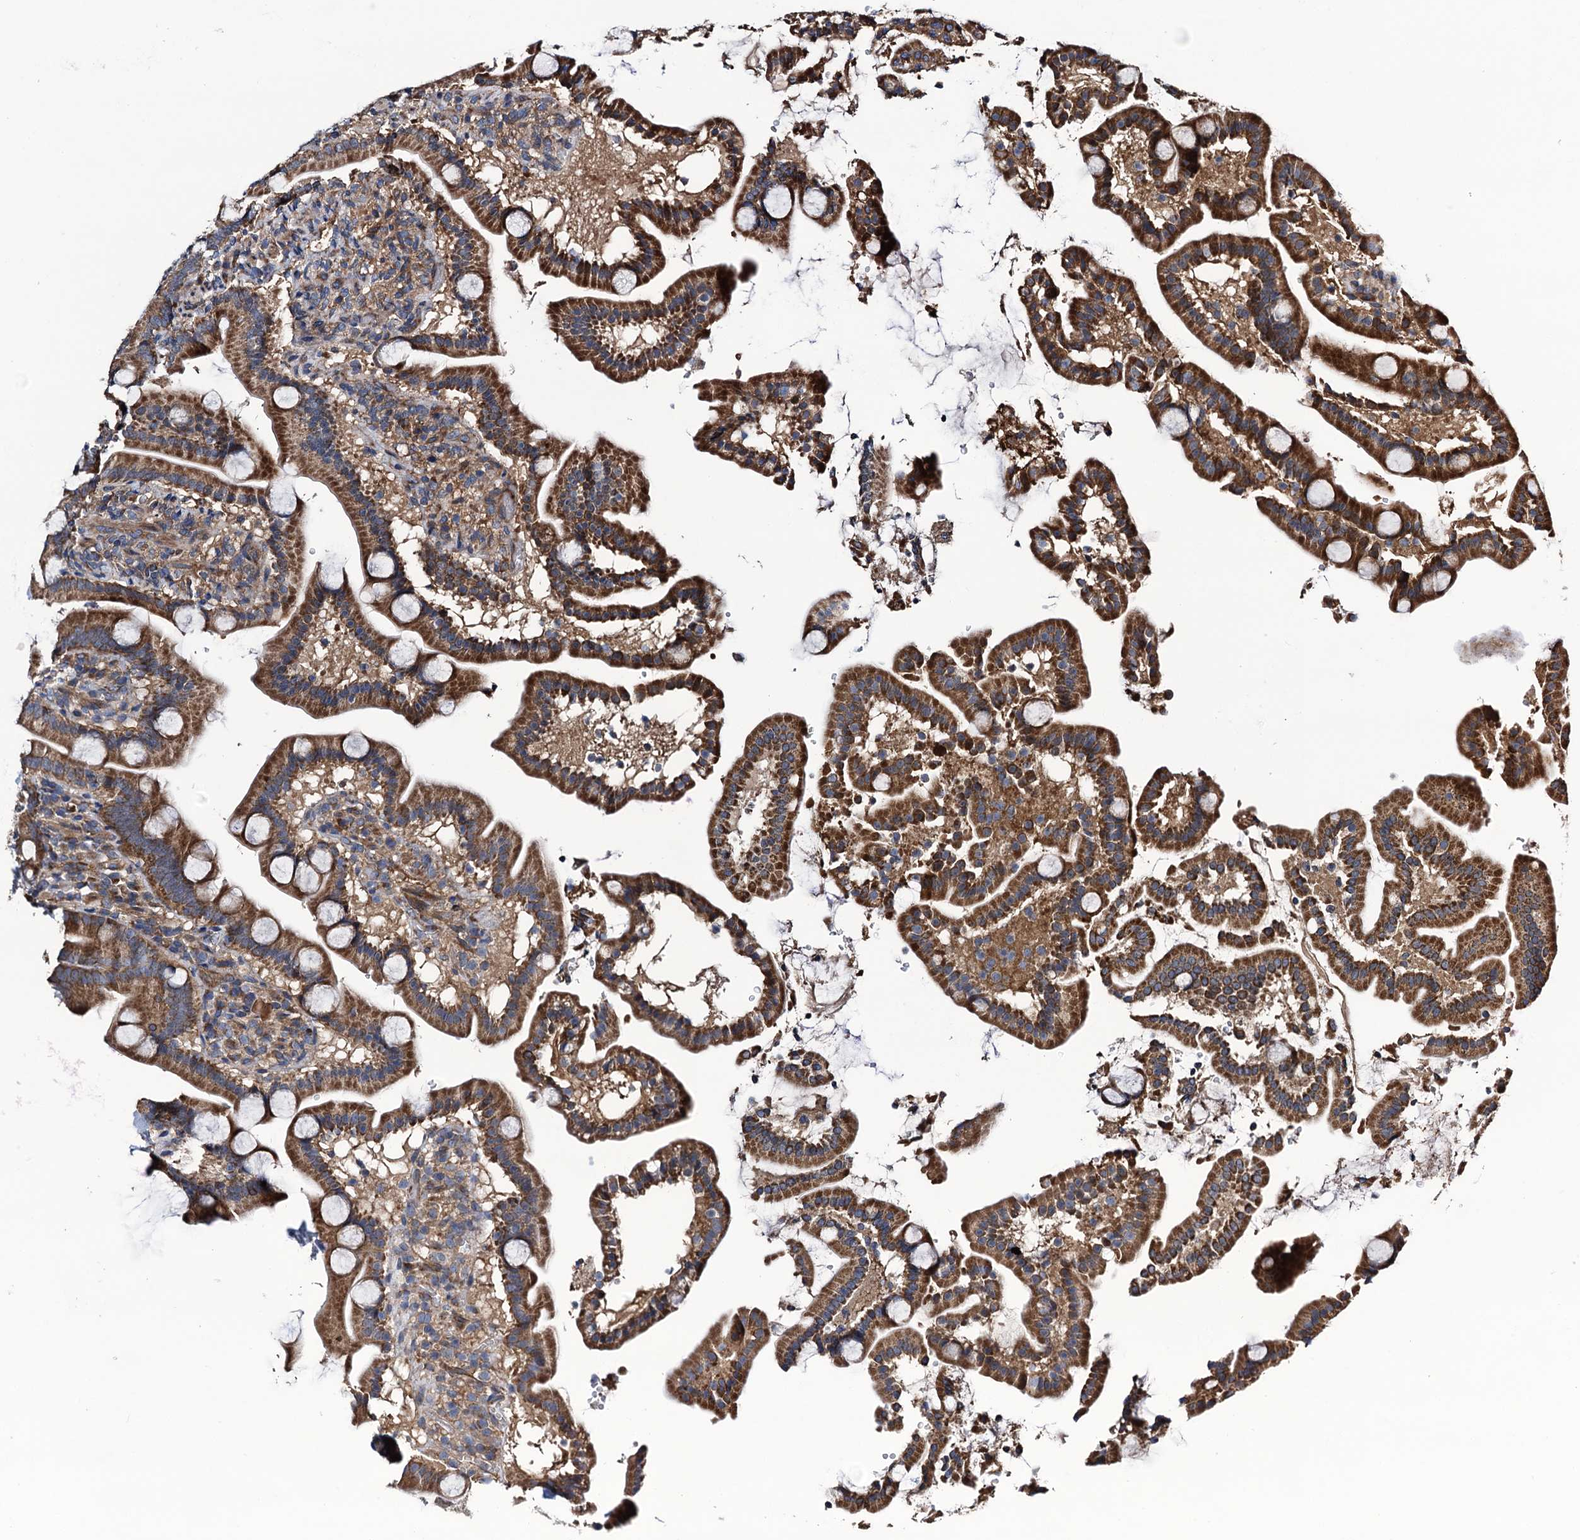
{"staining": {"intensity": "strong", "quantity": ">75%", "location": "cytoplasmic/membranous"}, "tissue": "duodenum", "cell_type": "Glandular cells", "image_type": "normal", "snomed": [{"axis": "morphology", "description": "Normal tissue, NOS"}, {"axis": "topography", "description": "Duodenum"}], "caption": "Duodenum stained with IHC displays strong cytoplasmic/membranous staining in approximately >75% of glandular cells.", "gene": "NEK1", "patient": {"sex": "male", "age": 55}}